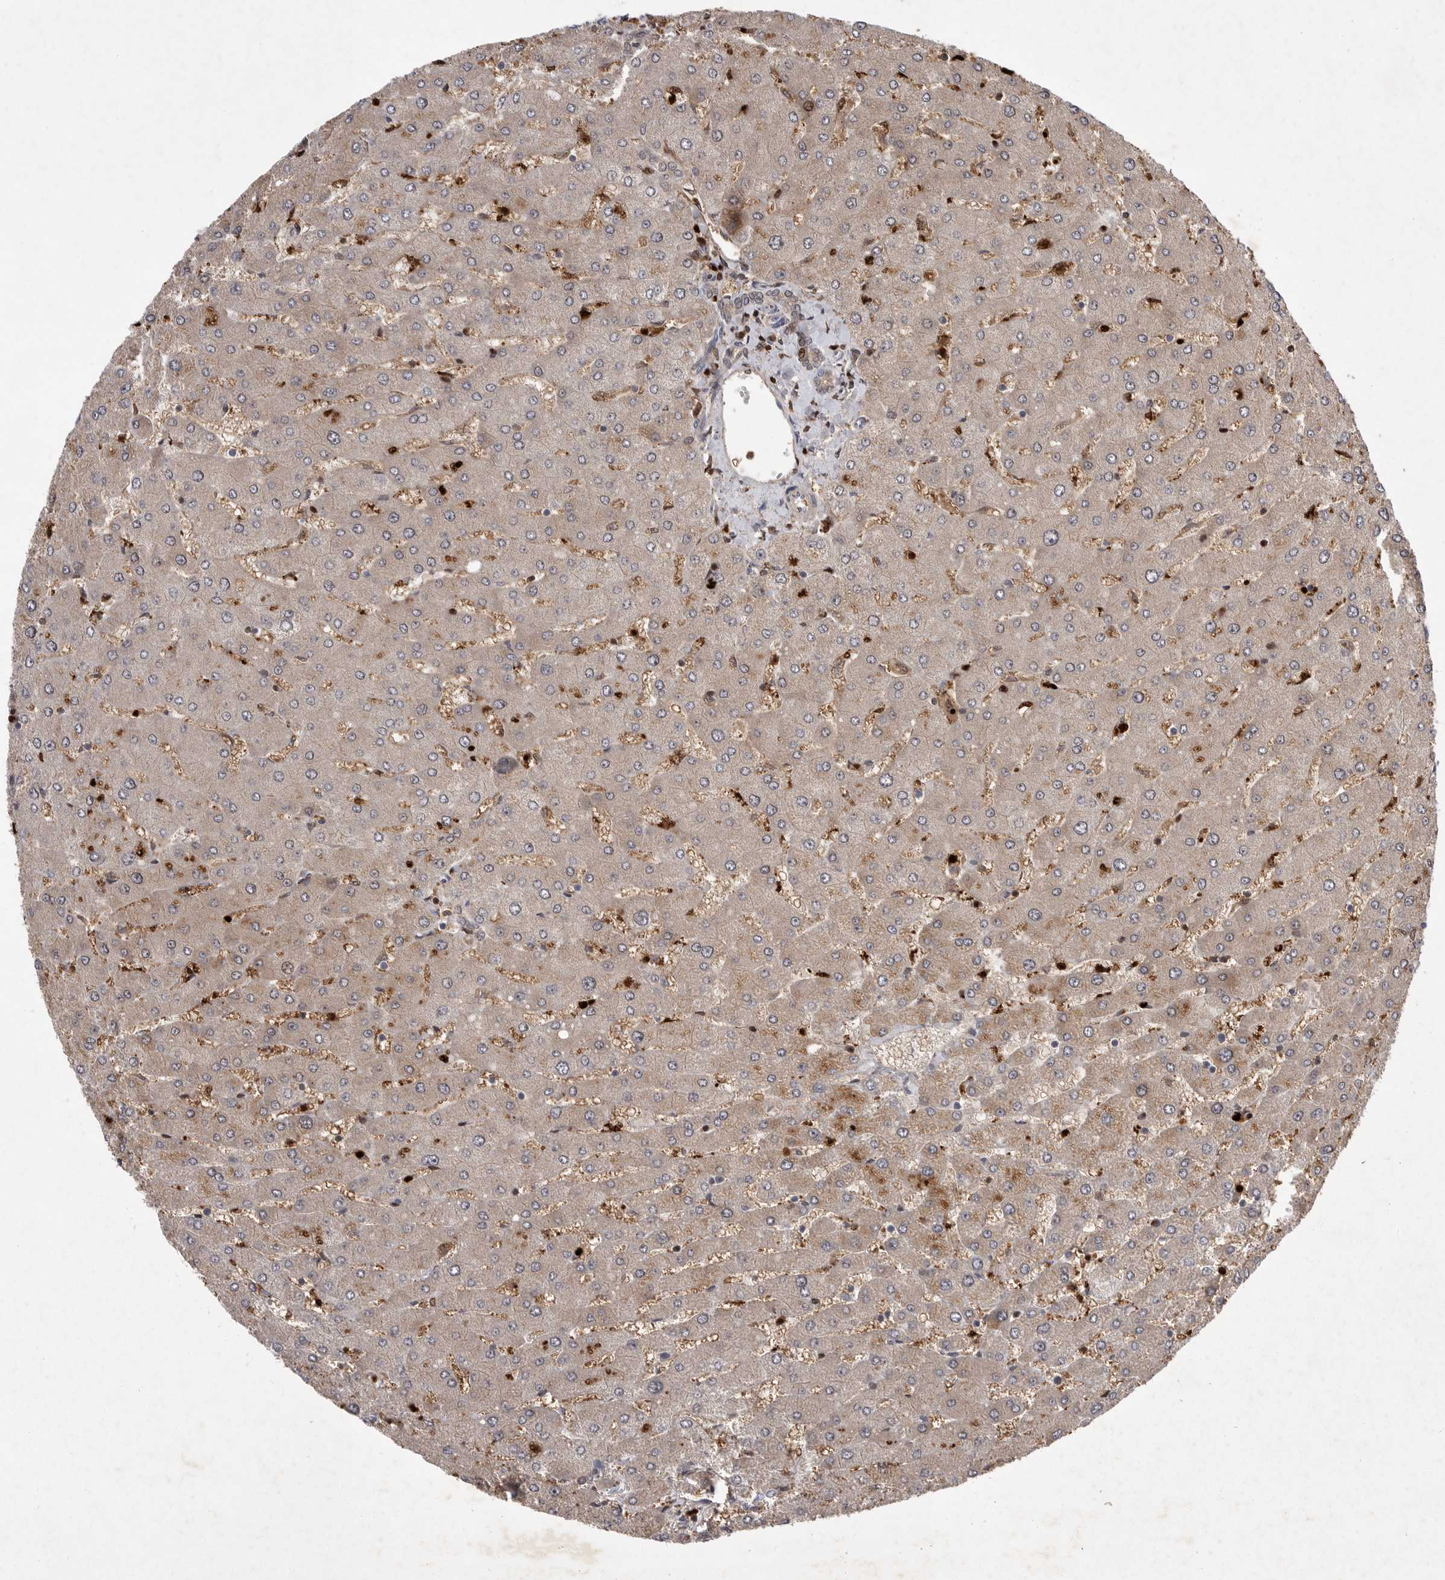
{"staining": {"intensity": "weak", "quantity": "25%-75%", "location": "cytoplasmic/membranous"}, "tissue": "liver", "cell_type": "Cholangiocytes", "image_type": "normal", "snomed": [{"axis": "morphology", "description": "Normal tissue, NOS"}, {"axis": "topography", "description": "Liver"}], "caption": "Immunohistochemistry image of unremarkable liver: human liver stained using immunohistochemistry (IHC) reveals low levels of weak protein expression localized specifically in the cytoplasmic/membranous of cholangiocytes, appearing as a cytoplasmic/membranous brown color.", "gene": "UBE3D", "patient": {"sex": "male", "age": 55}}